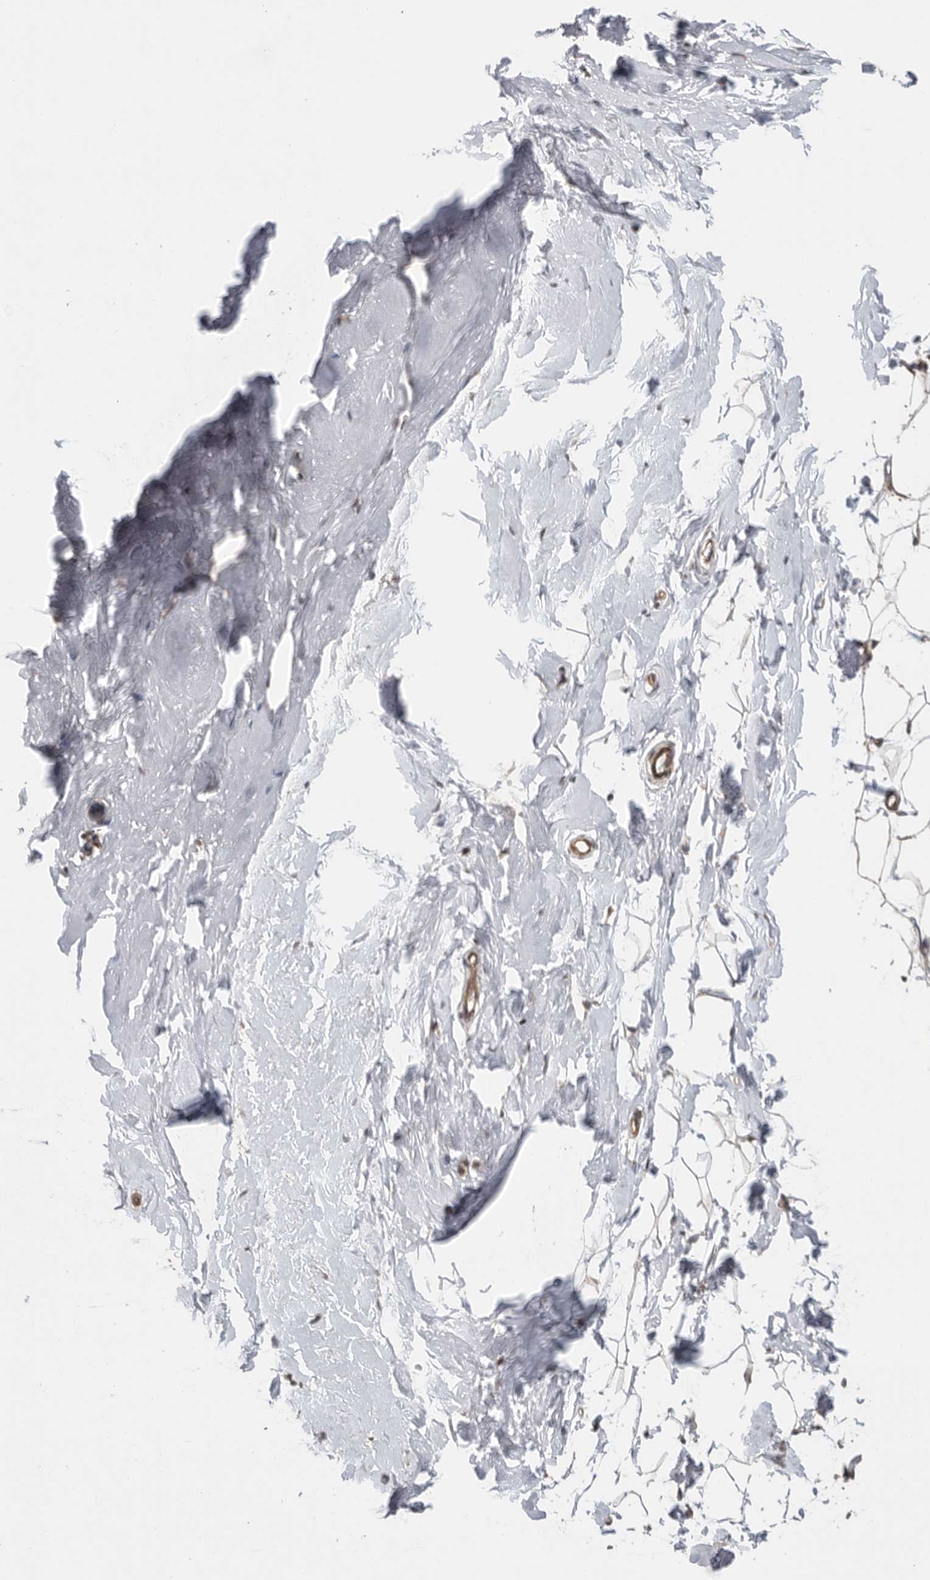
{"staining": {"intensity": "moderate", "quantity": ">75%", "location": "cytoplasmic/membranous"}, "tissue": "breast", "cell_type": "Adipocytes", "image_type": "normal", "snomed": [{"axis": "morphology", "description": "Normal tissue, NOS"}, {"axis": "topography", "description": "Breast"}], "caption": "Immunohistochemical staining of benign breast exhibits medium levels of moderate cytoplasmic/membranous staining in about >75% of adipocytes.", "gene": "VPS50", "patient": {"sex": "female", "age": 23}}